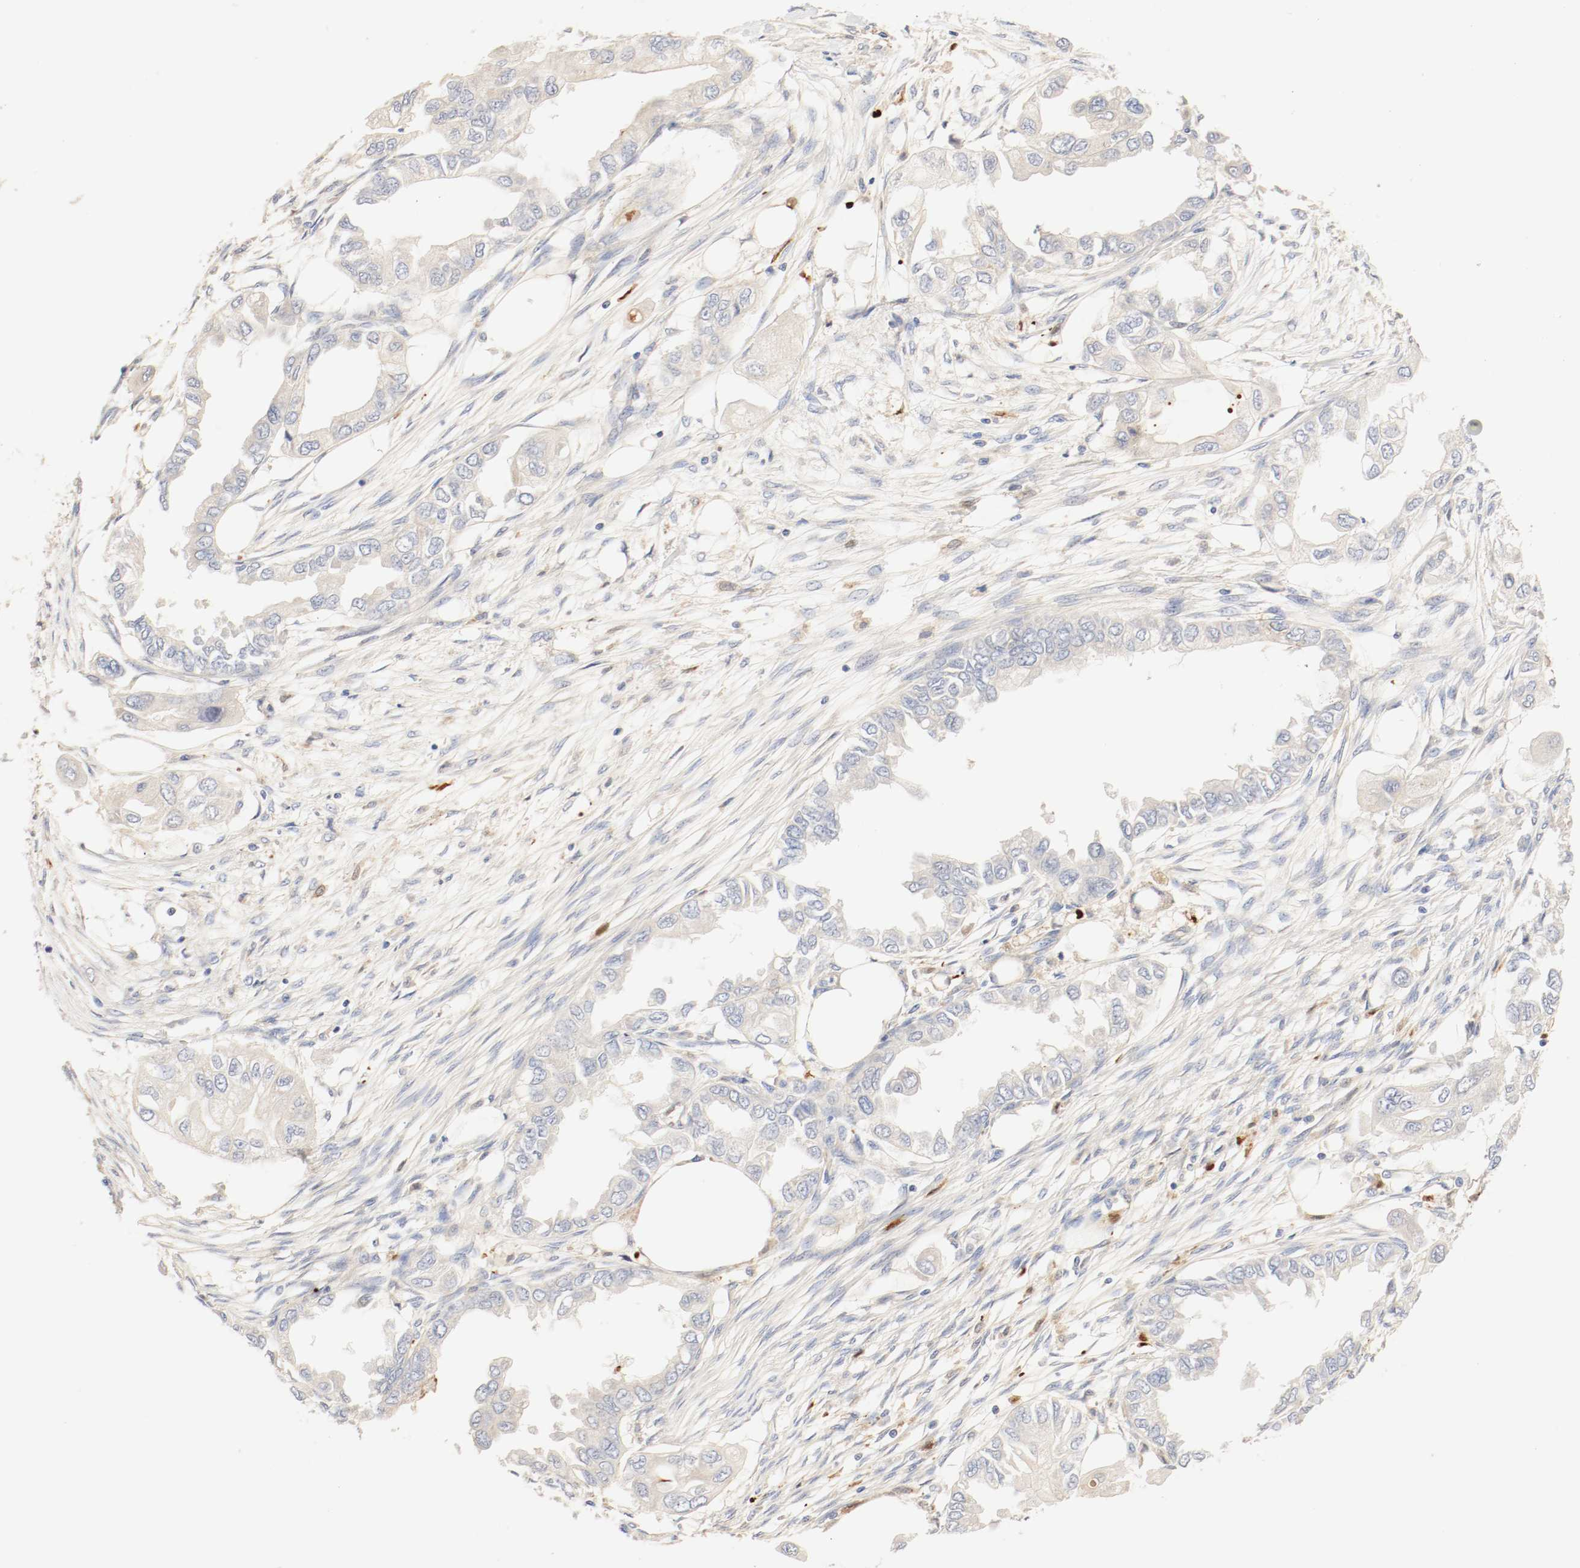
{"staining": {"intensity": "weak", "quantity": "25%-75%", "location": "cytoplasmic/membranous"}, "tissue": "endometrial cancer", "cell_type": "Tumor cells", "image_type": "cancer", "snomed": [{"axis": "morphology", "description": "Adenocarcinoma, NOS"}, {"axis": "topography", "description": "Endometrium"}], "caption": "IHC (DAB) staining of human endometrial cancer exhibits weak cytoplasmic/membranous protein expression in approximately 25%-75% of tumor cells.", "gene": "GIT1", "patient": {"sex": "female", "age": 67}}